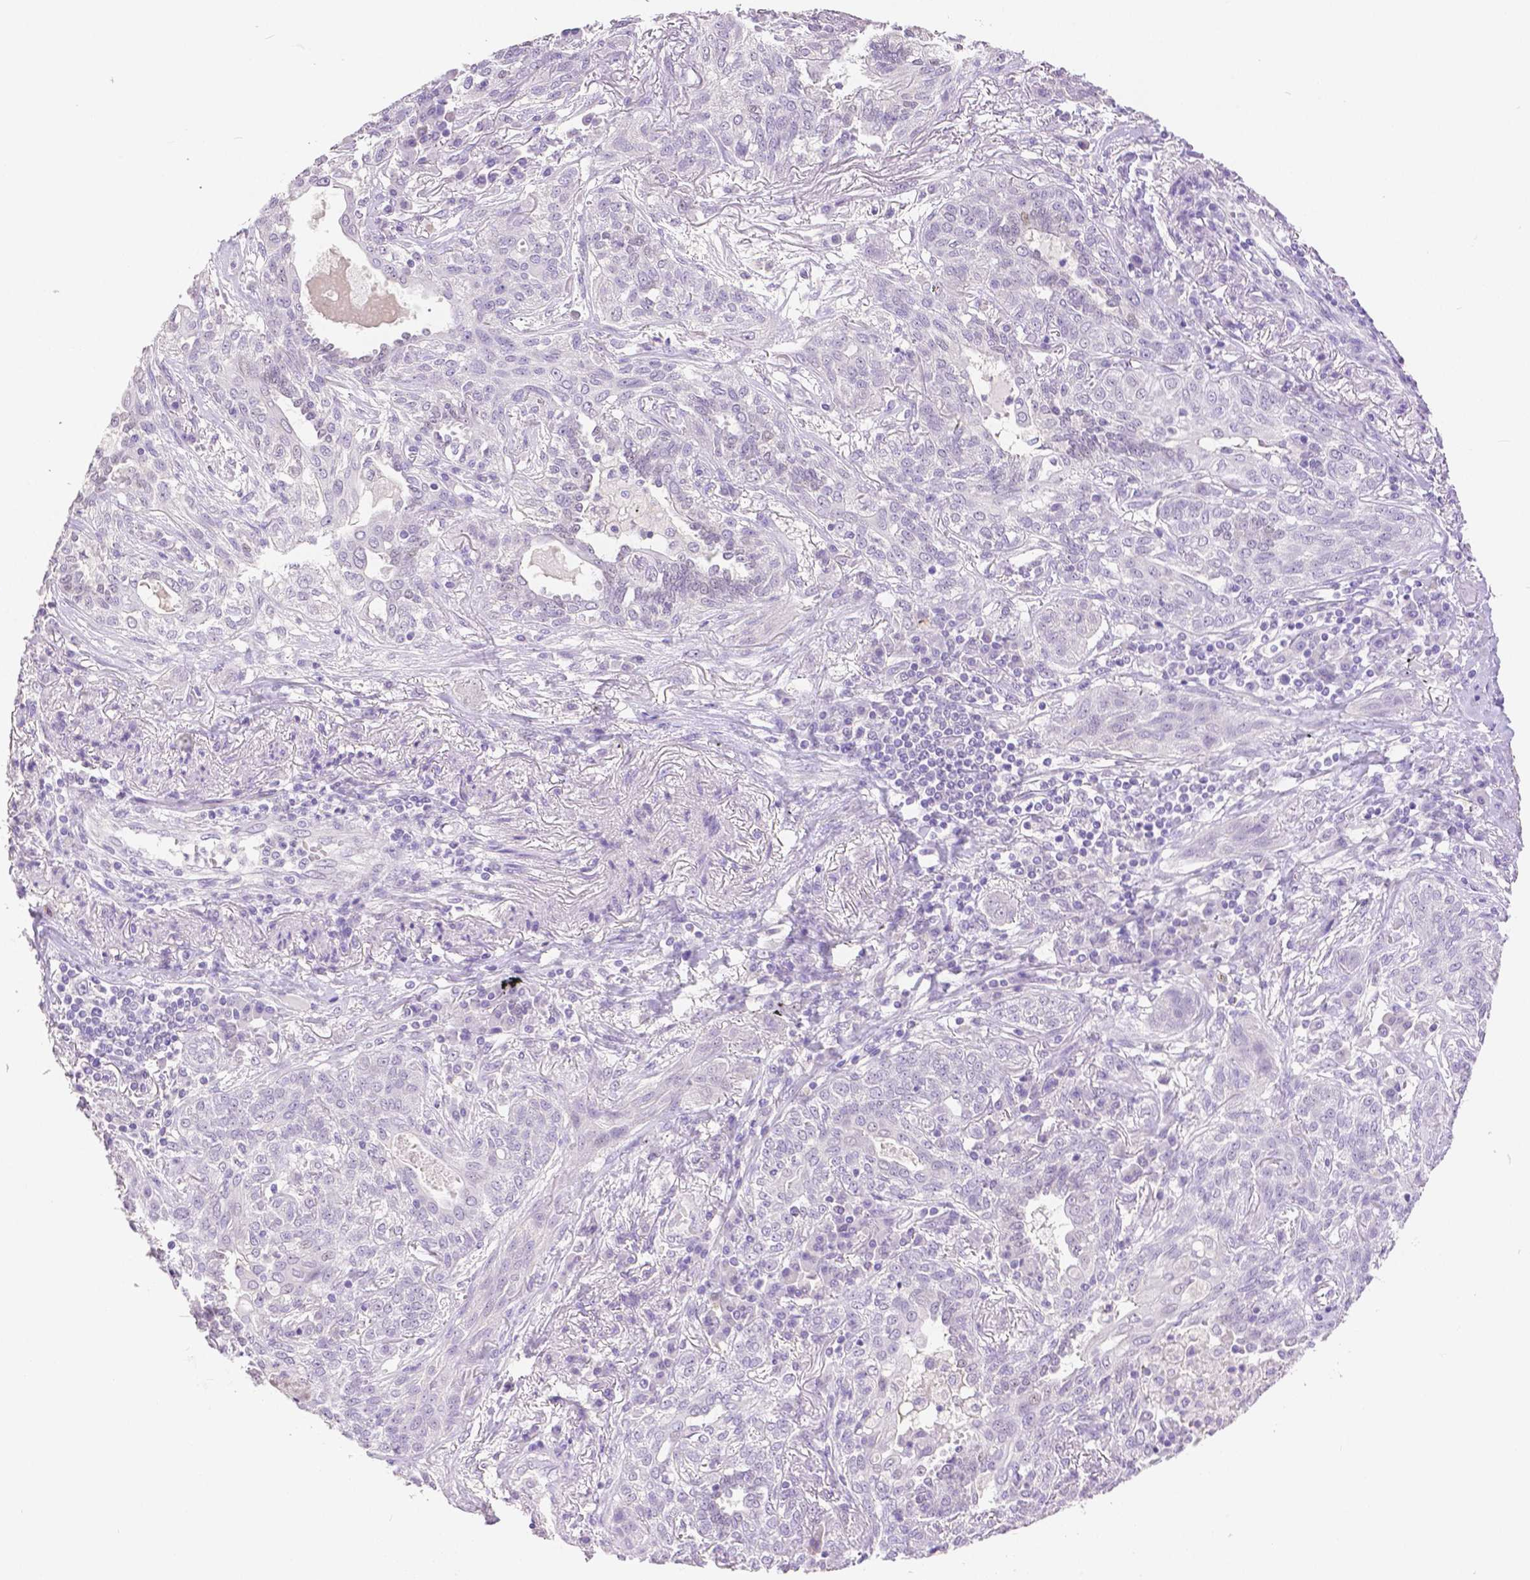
{"staining": {"intensity": "negative", "quantity": "none", "location": "none"}, "tissue": "lung cancer", "cell_type": "Tumor cells", "image_type": "cancer", "snomed": [{"axis": "morphology", "description": "Squamous cell carcinoma, NOS"}, {"axis": "topography", "description": "Lung"}], "caption": "Tumor cells are negative for protein expression in human lung squamous cell carcinoma.", "gene": "HNF1B", "patient": {"sex": "female", "age": 70}}